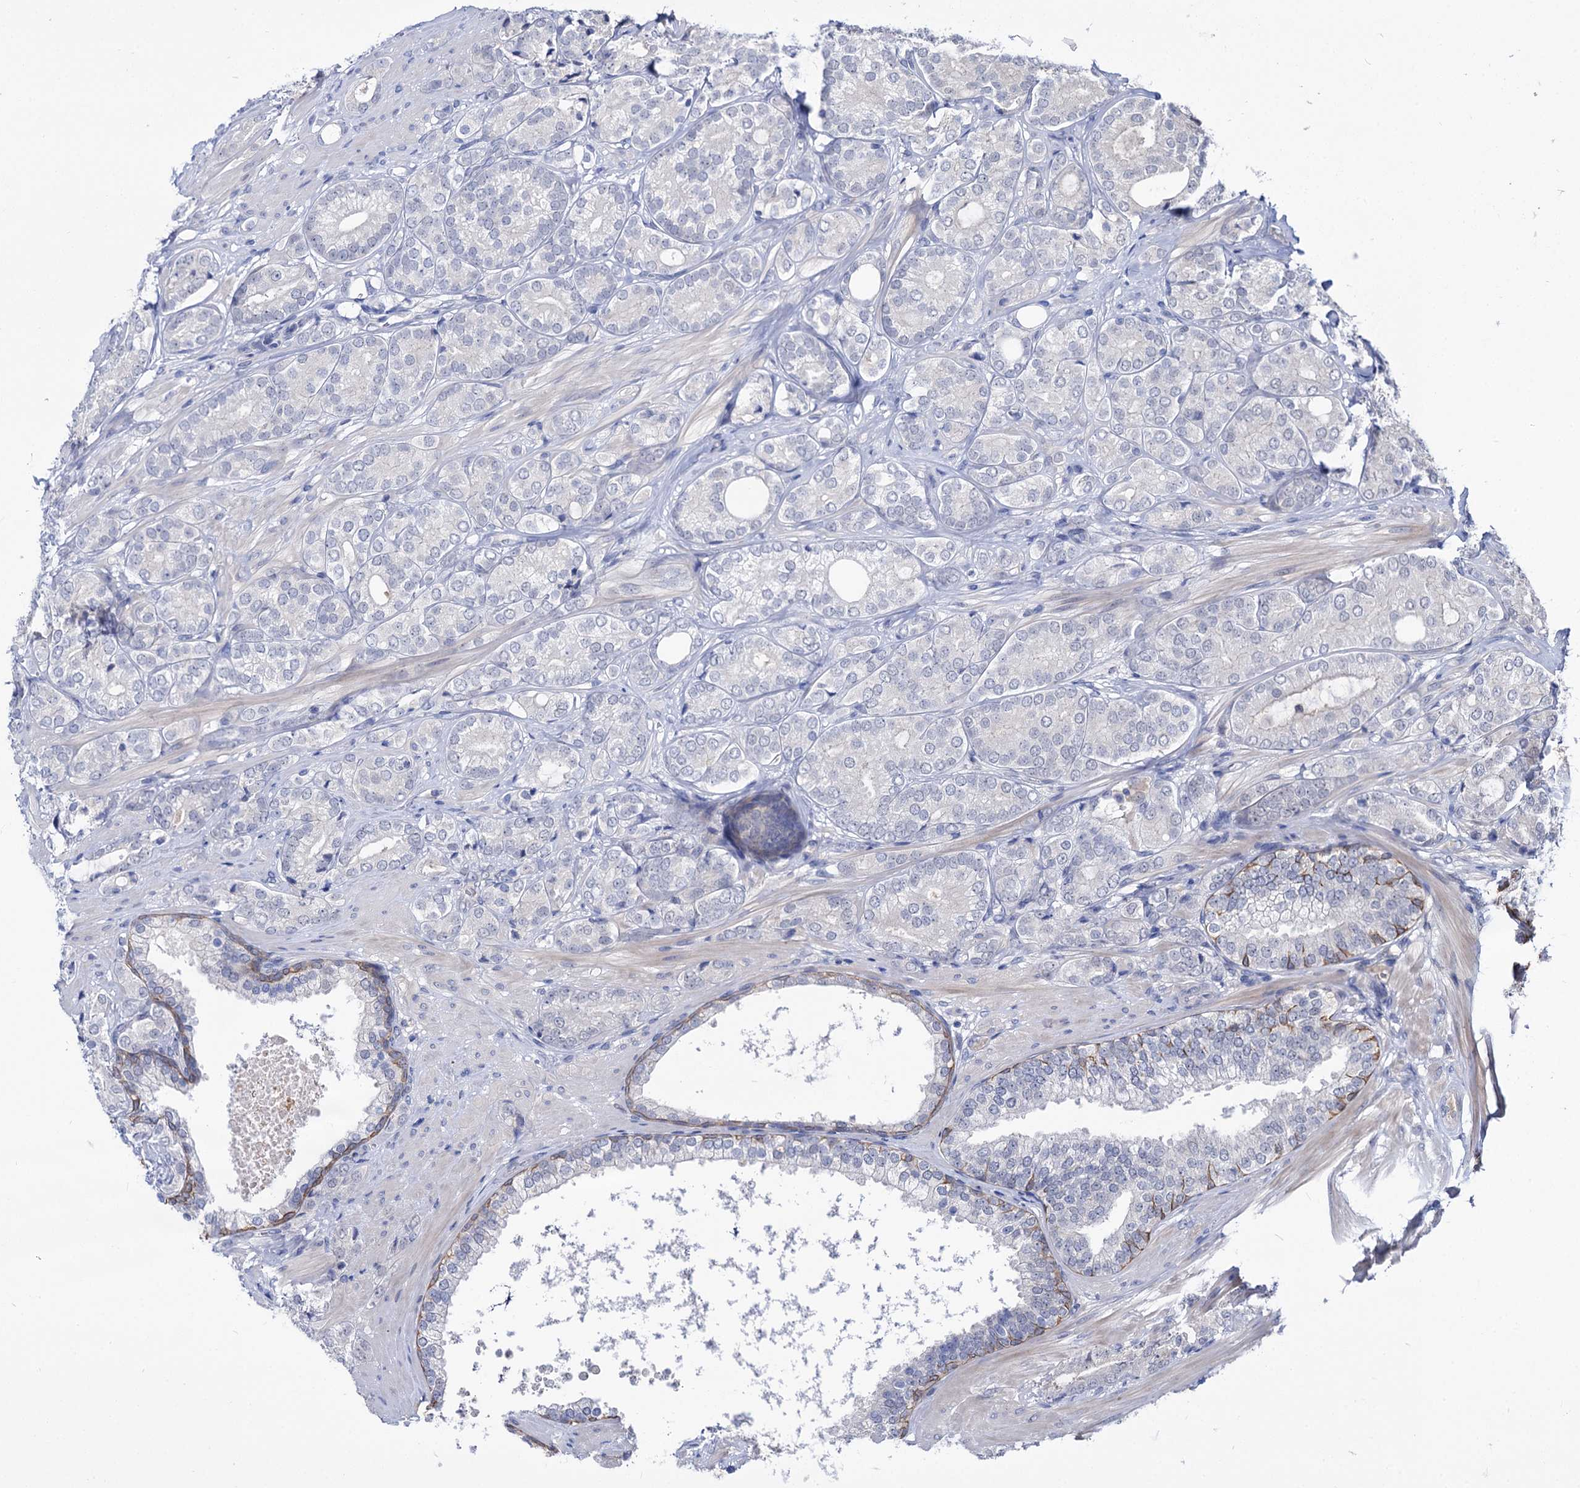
{"staining": {"intensity": "negative", "quantity": "none", "location": "none"}, "tissue": "prostate cancer", "cell_type": "Tumor cells", "image_type": "cancer", "snomed": [{"axis": "morphology", "description": "Adenocarcinoma, High grade"}, {"axis": "topography", "description": "Prostate"}], "caption": "Prostate cancer (high-grade adenocarcinoma) stained for a protein using IHC demonstrates no expression tumor cells.", "gene": "NEK10", "patient": {"sex": "male", "age": 60}}